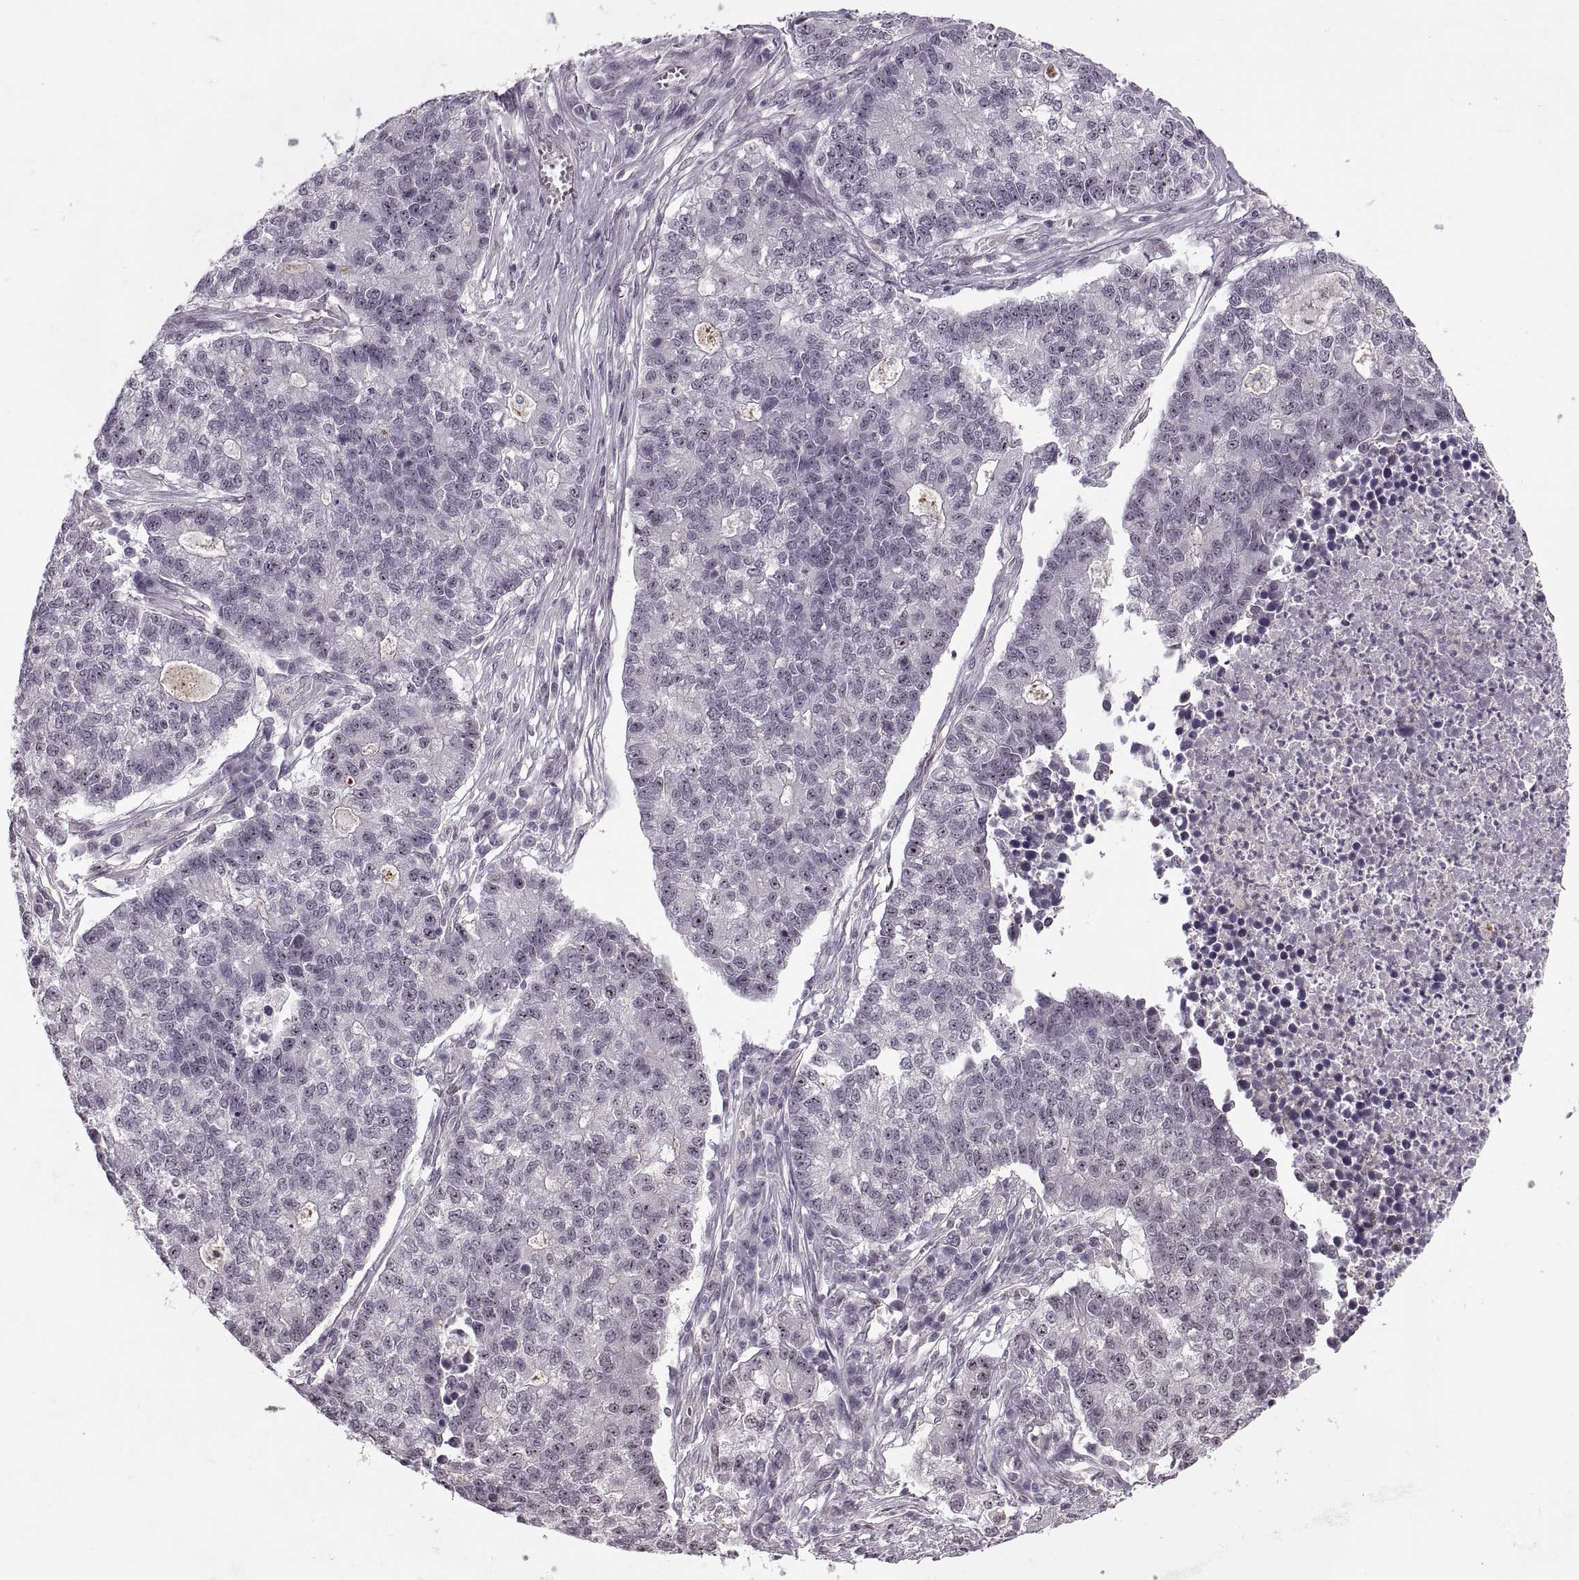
{"staining": {"intensity": "negative", "quantity": "none", "location": "none"}, "tissue": "lung cancer", "cell_type": "Tumor cells", "image_type": "cancer", "snomed": [{"axis": "morphology", "description": "Adenocarcinoma, NOS"}, {"axis": "topography", "description": "Lung"}], "caption": "This is an immunohistochemistry histopathology image of lung cancer. There is no staining in tumor cells.", "gene": "LUZP2", "patient": {"sex": "male", "age": 57}}